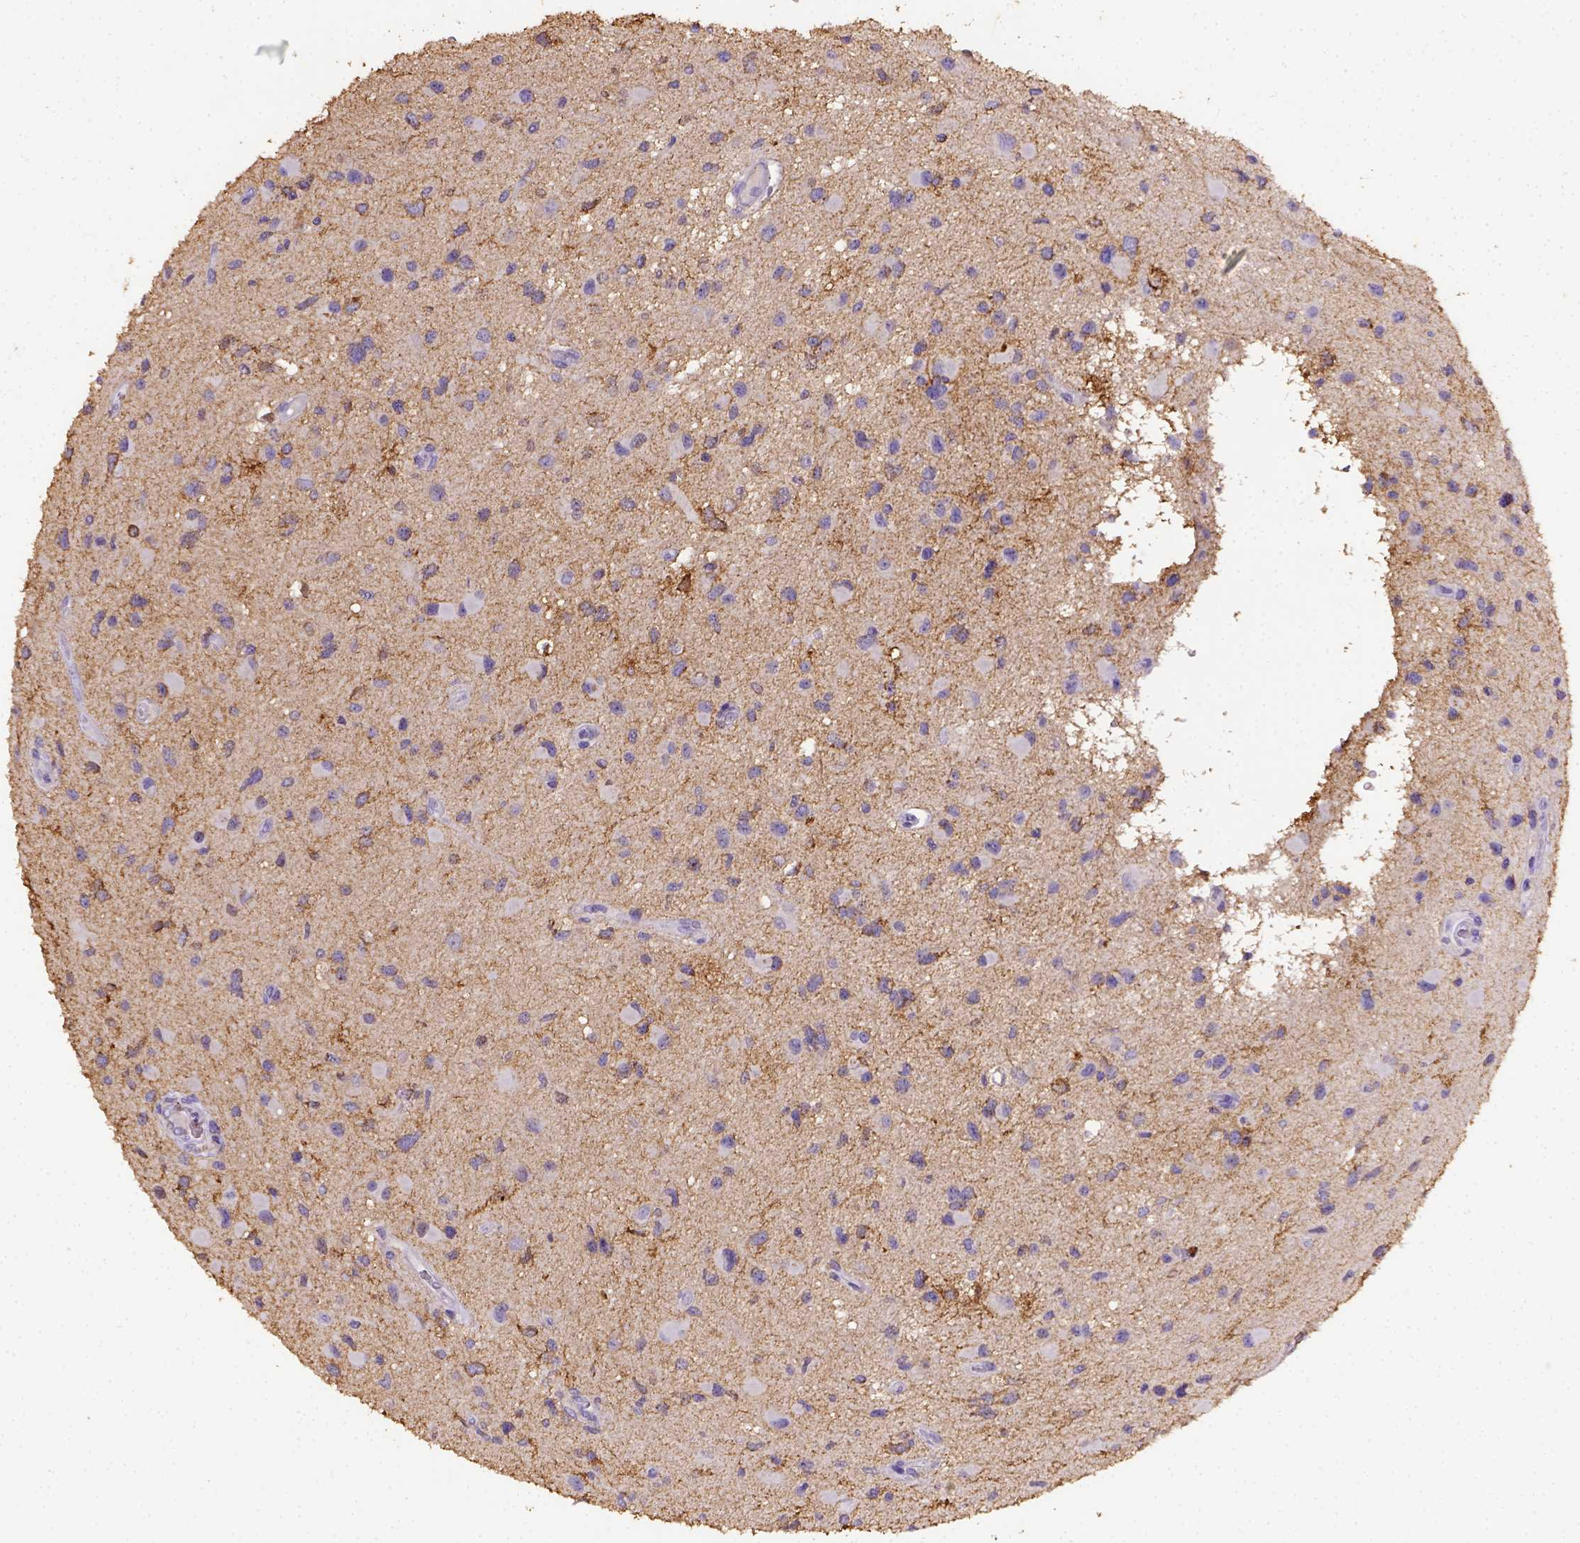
{"staining": {"intensity": "negative", "quantity": "none", "location": "none"}, "tissue": "glioma", "cell_type": "Tumor cells", "image_type": "cancer", "snomed": [{"axis": "morphology", "description": "Glioma, malignant, Low grade"}, {"axis": "topography", "description": "Brain"}], "caption": "Photomicrograph shows no protein positivity in tumor cells of glioma tissue. (Immunohistochemistry (ihc), brightfield microscopy, high magnification).", "gene": "B3GAT1", "patient": {"sex": "female", "age": 32}}